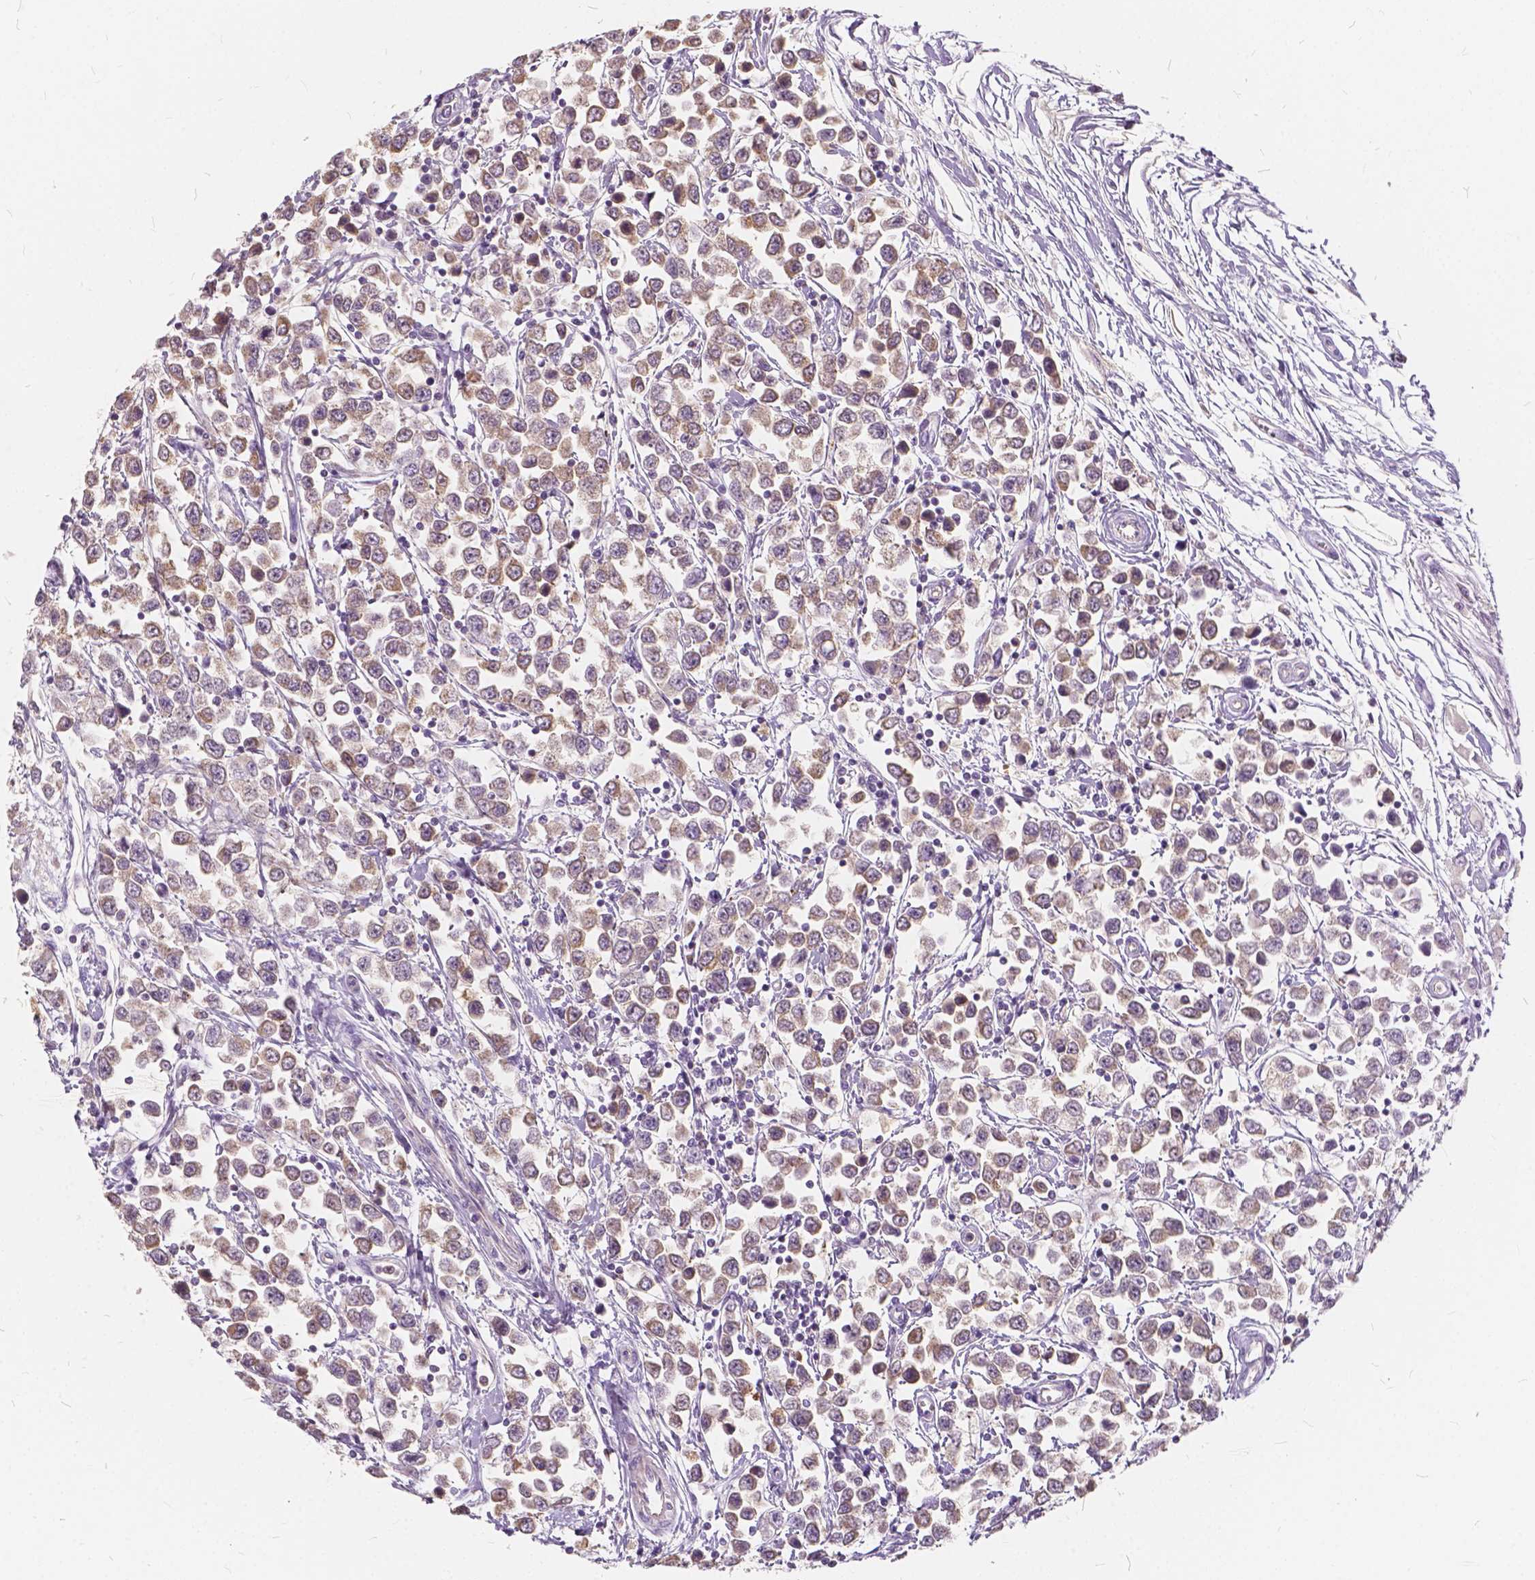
{"staining": {"intensity": "weak", "quantity": ">75%", "location": "cytoplasmic/membranous"}, "tissue": "testis cancer", "cell_type": "Tumor cells", "image_type": "cancer", "snomed": [{"axis": "morphology", "description": "Seminoma, NOS"}, {"axis": "topography", "description": "Testis"}], "caption": "The immunohistochemical stain shows weak cytoplasmic/membranous expression in tumor cells of testis cancer tissue. The staining was performed using DAB (3,3'-diaminobenzidine), with brown indicating positive protein expression. Nuclei are stained blue with hematoxylin.", "gene": "KIAA0513", "patient": {"sex": "male", "age": 34}}